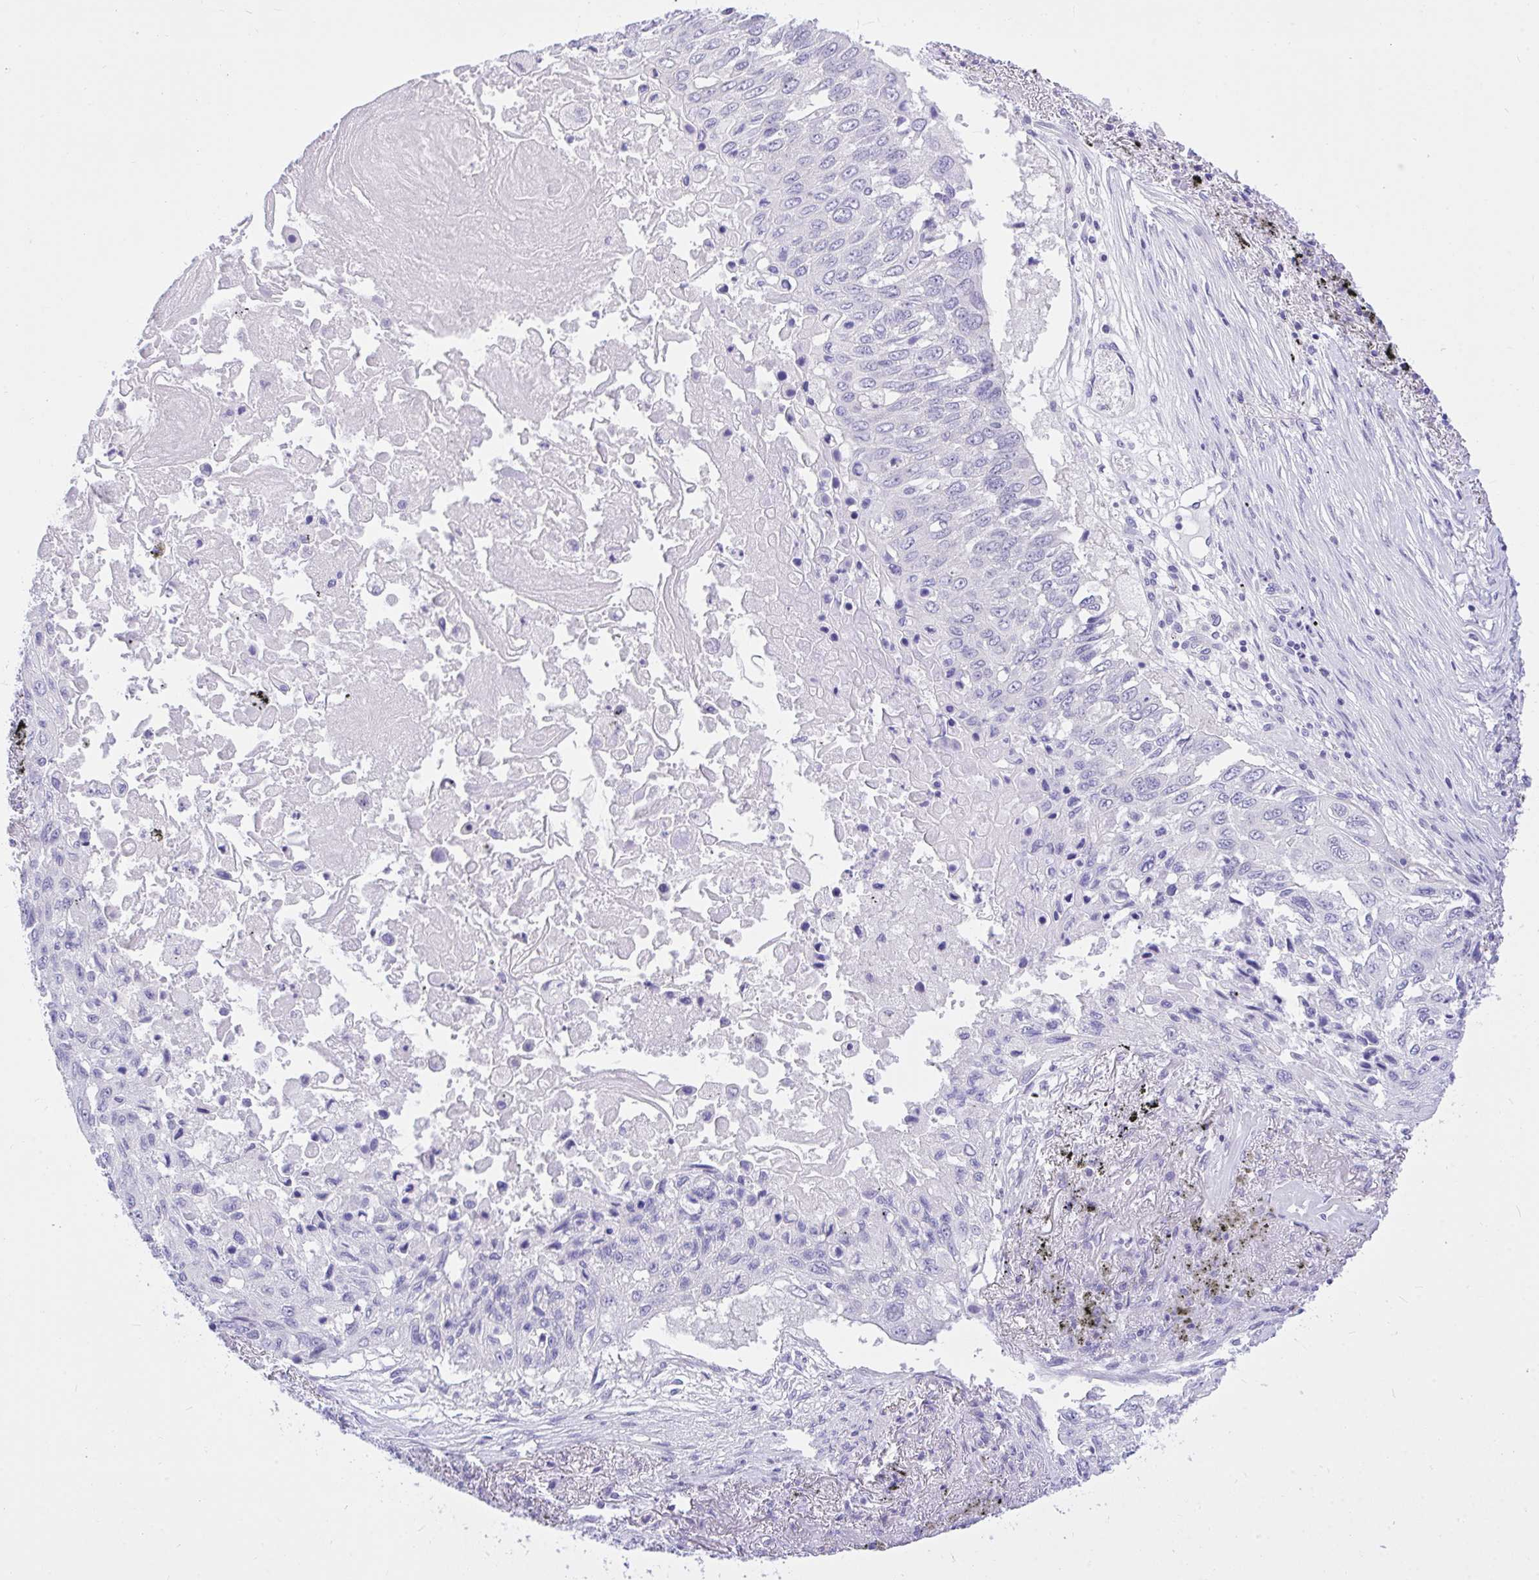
{"staining": {"intensity": "negative", "quantity": "none", "location": "none"}, "tissue": "lung cancer", "cell_type": "Tumor cells", "image_type": "cancer", "snomed": [{"axis": "morphology", "description": "Squamous cell carcinoma, NOS"}, {"axis": "topography", "description": "Lung"}], "caption": "Immunohistochemistry photomicrograph of lung cancer (squamous cell carcinoma) stained for a protein (brown), which reveals no expression in tumor cells.", "gene": "TLN2", "patient": {"sex": "male", "age": 75}}